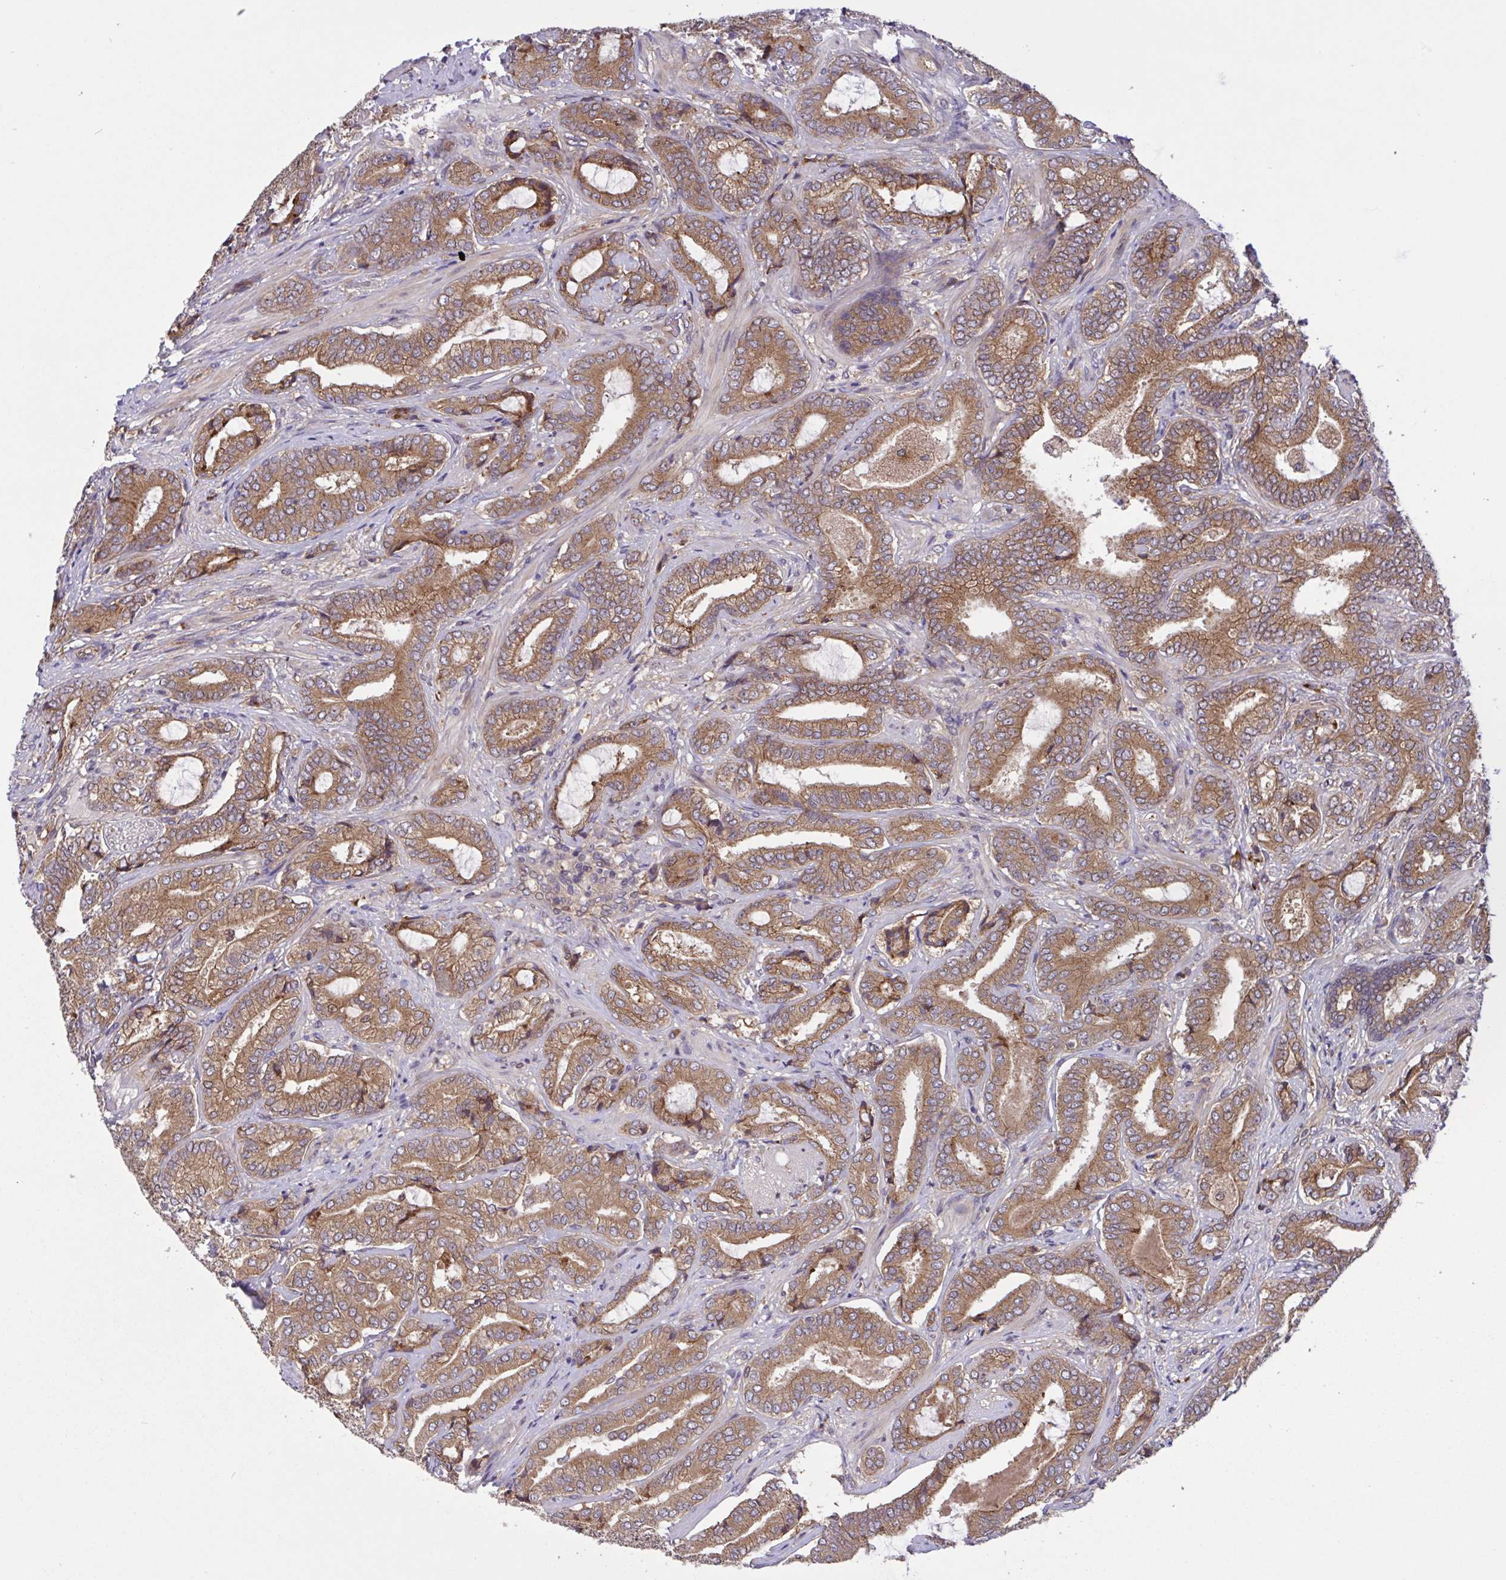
{"staining": {"intensity": "moderate", "quantity": ">75%", "location": "cytoplasmic/membranous"}, "tissue": "prostate cancer", "cell_type": "Tumor cells", "image_type": "cancer", "snomed": [{"axis": "morphology", "description": "Adenocarcinoma, High grade"}, {"axis": "topography", "description": "Prostate"}], "caption": "Brown immunohistochemical staining in human prostate adenocarcinoma (high-grade) displays moderate cytoplasmic/membranous staining in approximately >75% of tumor cells.", "gene": "INTS10", "patient": {"sex": "male", "age": 62}}